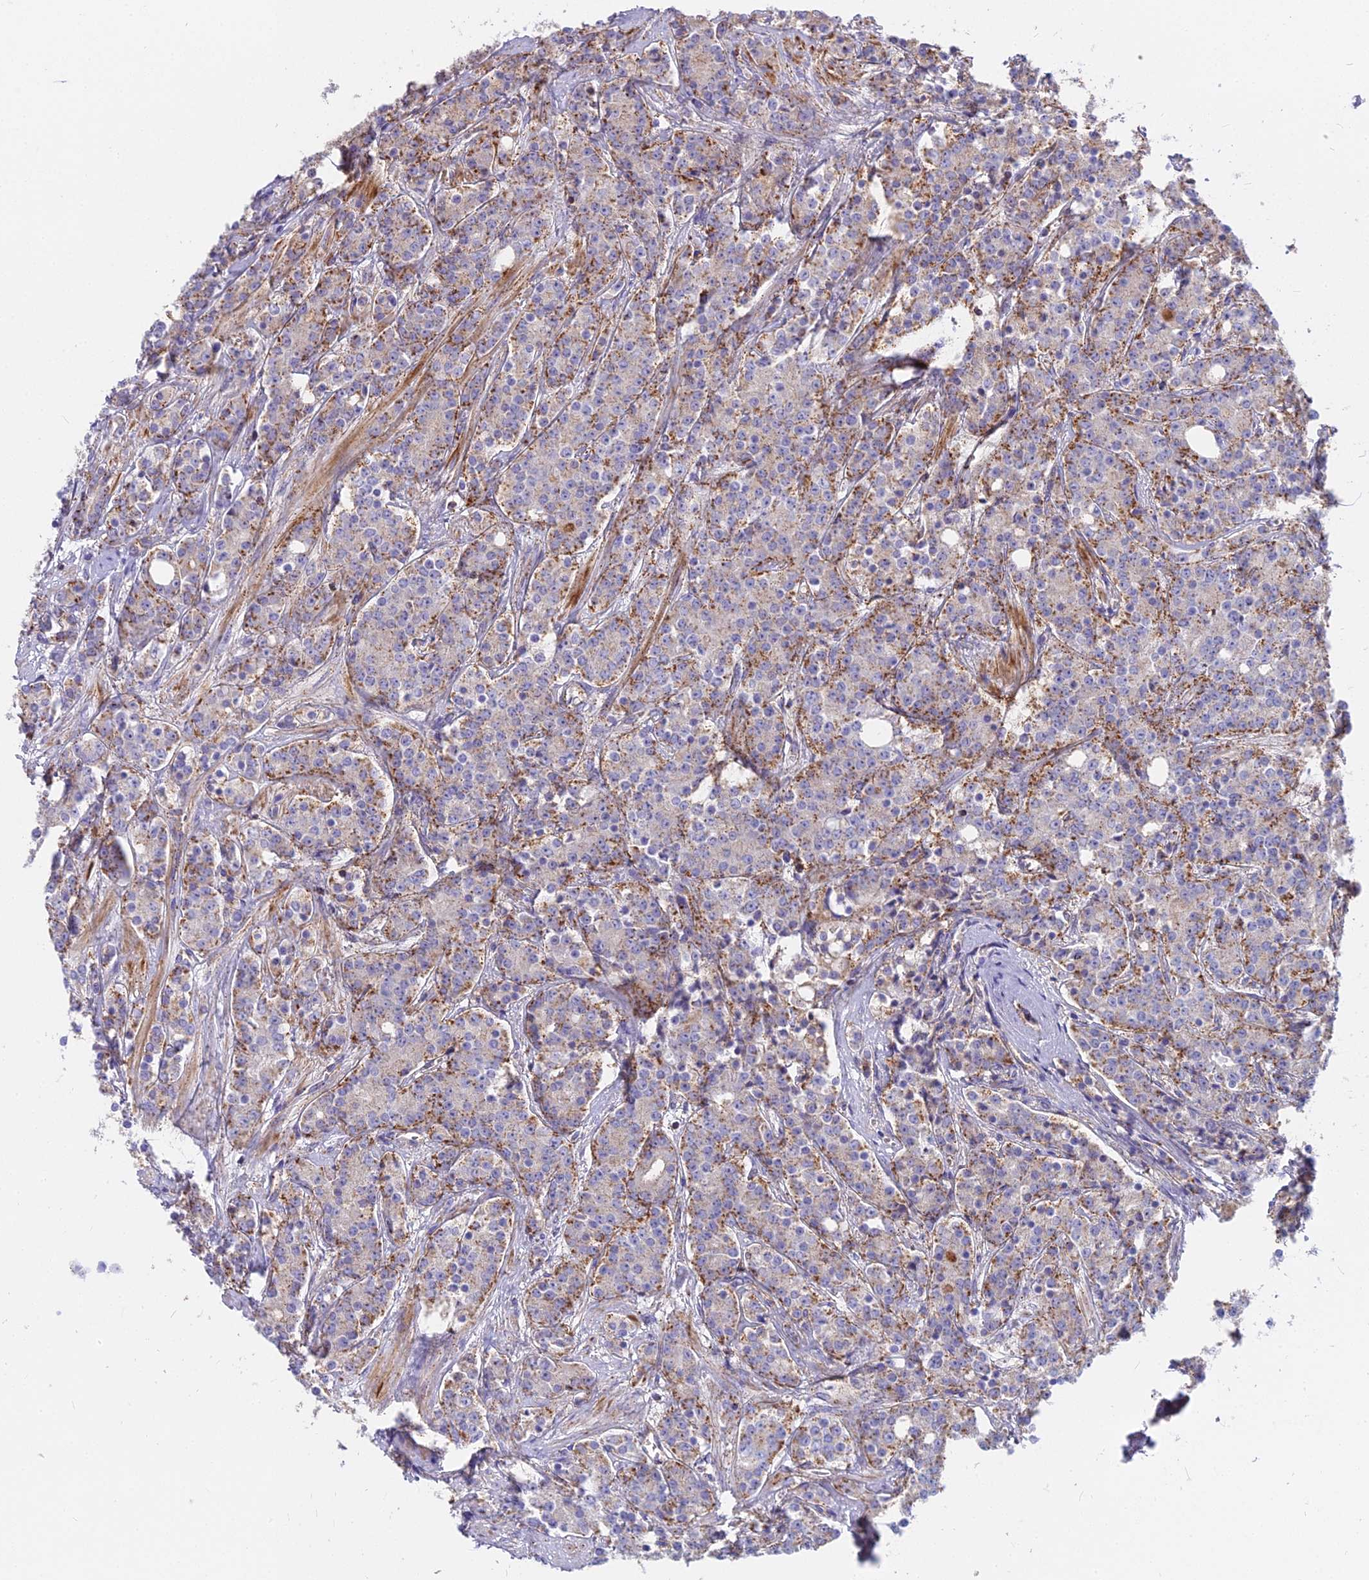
{"staining": {"intensity": "moderate", "quantity": "25%-75%", "location": "cytoplasmic/membranous"}, "tissue": "prostate cancer", "cell_type": "Tumor cells", "image_type": "cancer", "snomed": [{"axis": "morphology", "description": "Adenocarcinoma, High grade"}, {"axis": "topography", "description": "Prostate"}], "caption": "Human adenocarcinoma (high-grade) (prostate) stained with a brown dye displays moderate cytoplasmic/membranous positive staining in approximately 25%-75% of tumor cells.", "gene": "FRMPD1", "patient": {"sex": "male", "age": 62}}